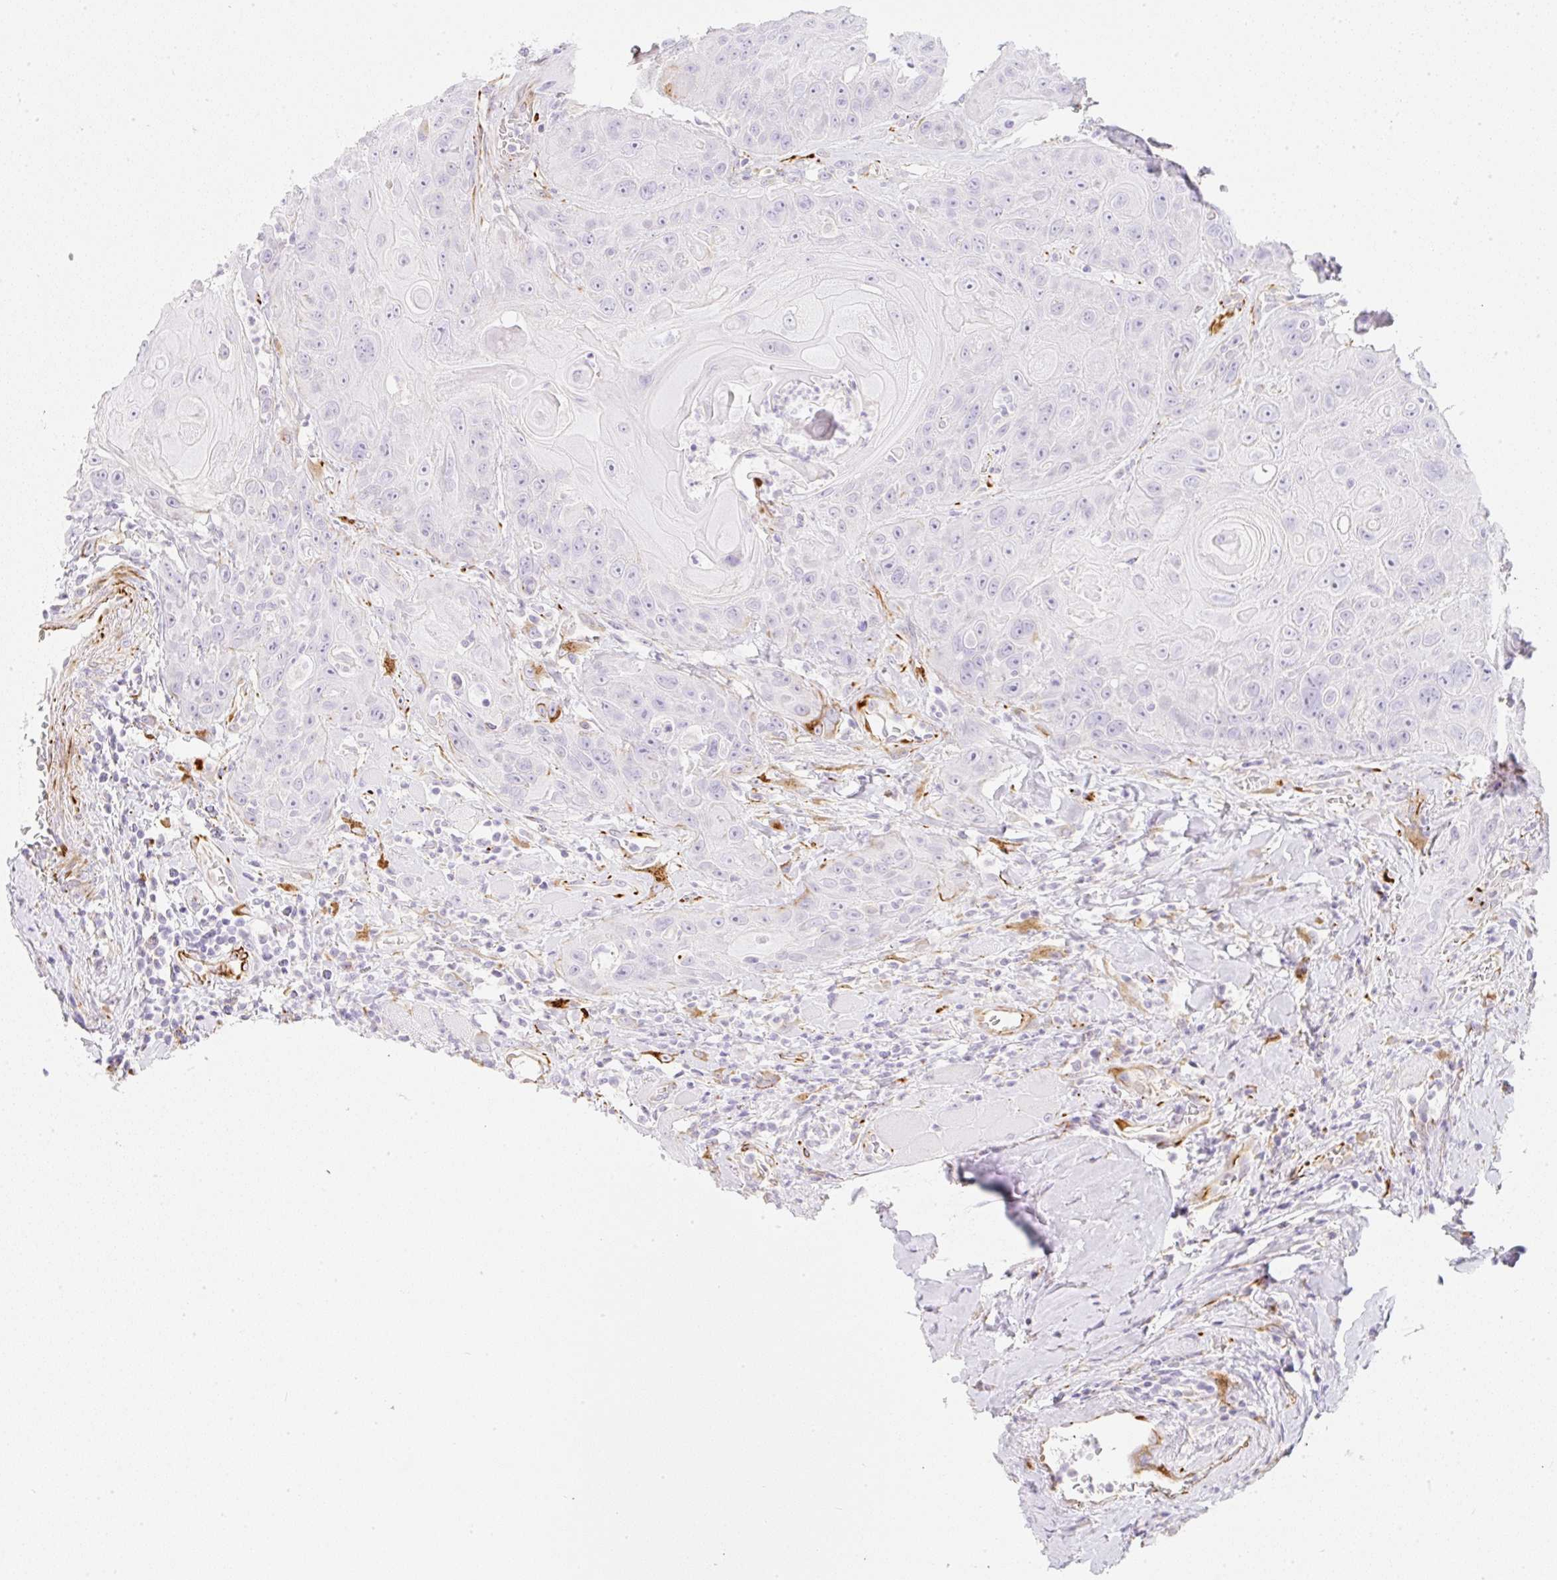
{"staining": {"intensity": "negative", "quantity": "none", "location": "none"}, "tissue": "head and neck cancer", "cell_type": "Tumor cells", "image_type": "cancer", "snomed": [{"axis": "morphology", "description": "Squamous cell carcinoma, NOS"}, {"axis": "topography", "description": "Head-Neck"}], "caption": "This micrograph is of squamous cell carcinoma (head and neck) stained with immunohistochemistry to label a protein in brown with the nuclei are counter-stained blue. There is no staining in tumor cells.", "gene": "ZNF689", "patient": {"sex": "female", "age": 59}}